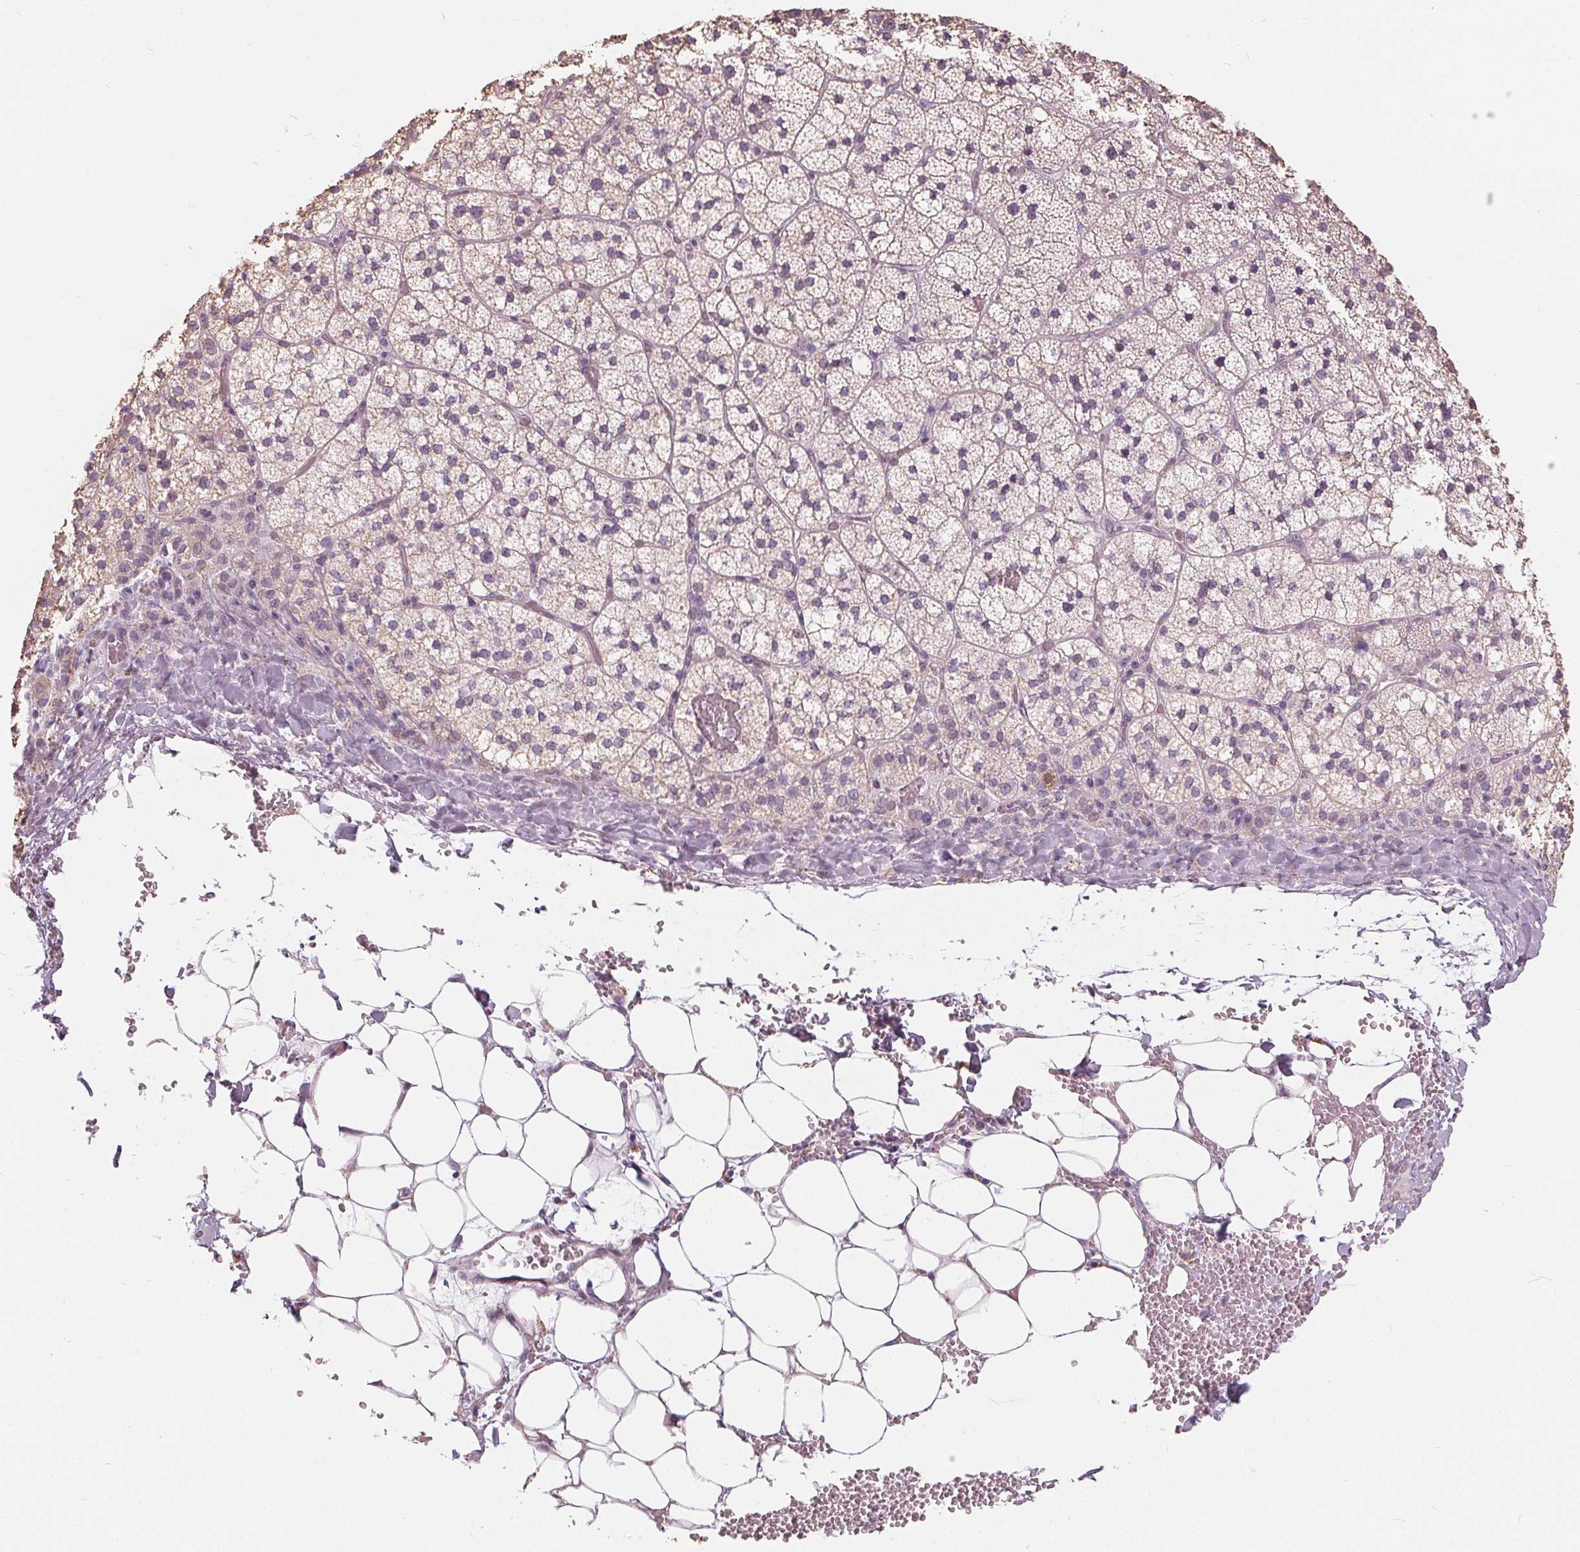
{"staining": {"intensity": "weak", "quantity": "<25%", "location": "cytoplasmic/membranous"}, "tissue": "adrenal gland", "cell_type": "Glandular cells", "image_type": "normal", "snomed": [{"axis": "morphology", "description": "Normal tissue, NOS"}, {"axis": "topography", "description": "Adrenal gland"}], "caption": "Micrograph shows no significant protein expression in glandular cells of unremarkable adrenal gland.", "gene": "HOPX", "patient": {"sex": "male", "age": 53}}